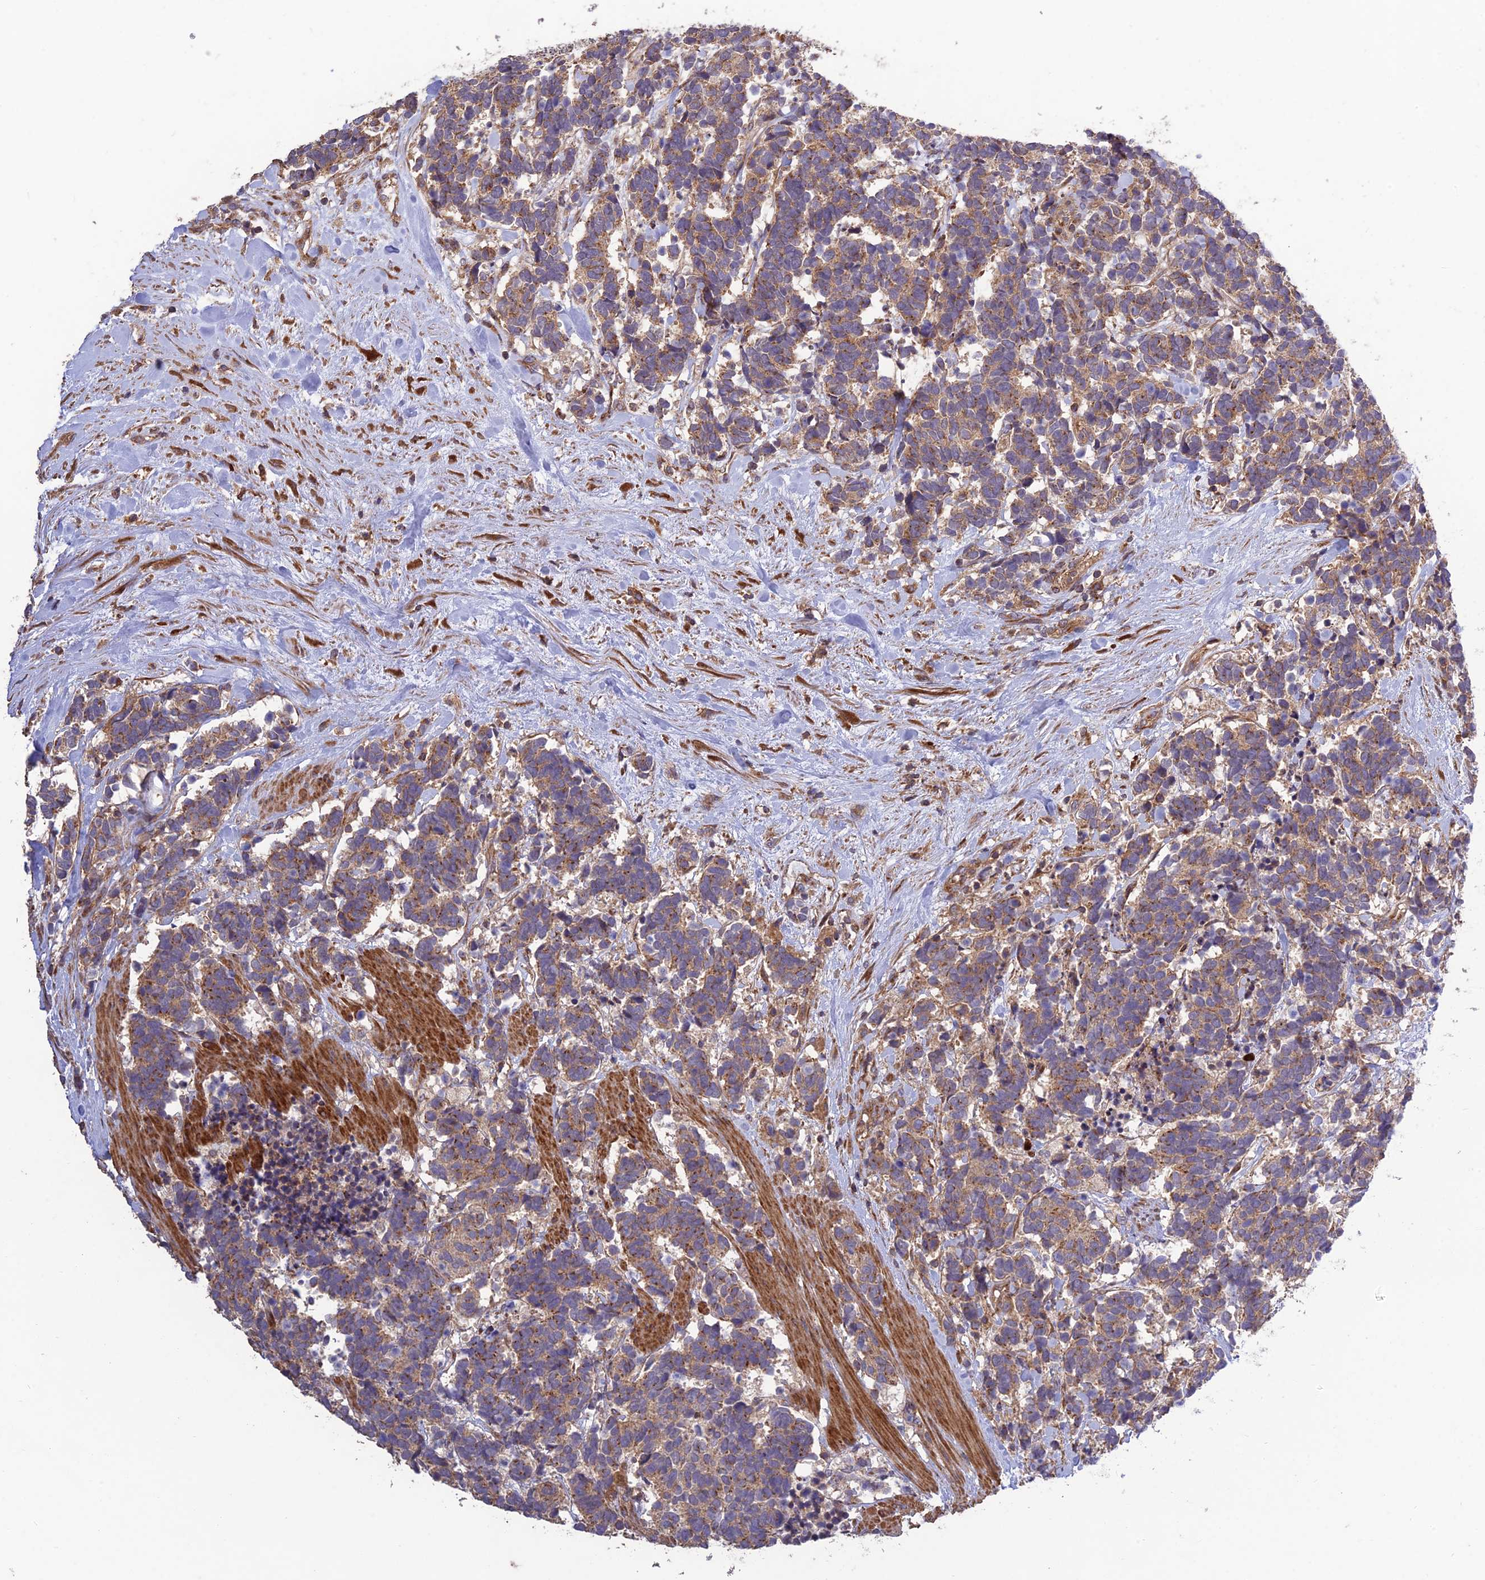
{"staining": {"intensity": "moderate", "quantity": ">75%", "location": "cytoplasmic/membranous"}, "tissue": "carcinoid", "cell_type": "Tumor cells", "image_type": "cancer", "snomed": [{"axis": "morphology", "description": "Carcinoma, NOS"}, {"axis": "morphology", "description": "Carcinoid, malignant, NOS"}, {"axis": "topography", "description": "Prostate"}], "caption": "This photomicrograph displays IHC staining of human carcinoid, with medium moderate cytoplasmic/membranous positivity in approximately >75% of tumor cells.", "gene": "TMEM131L", "patient": {"sex": "male", "age": 57}}